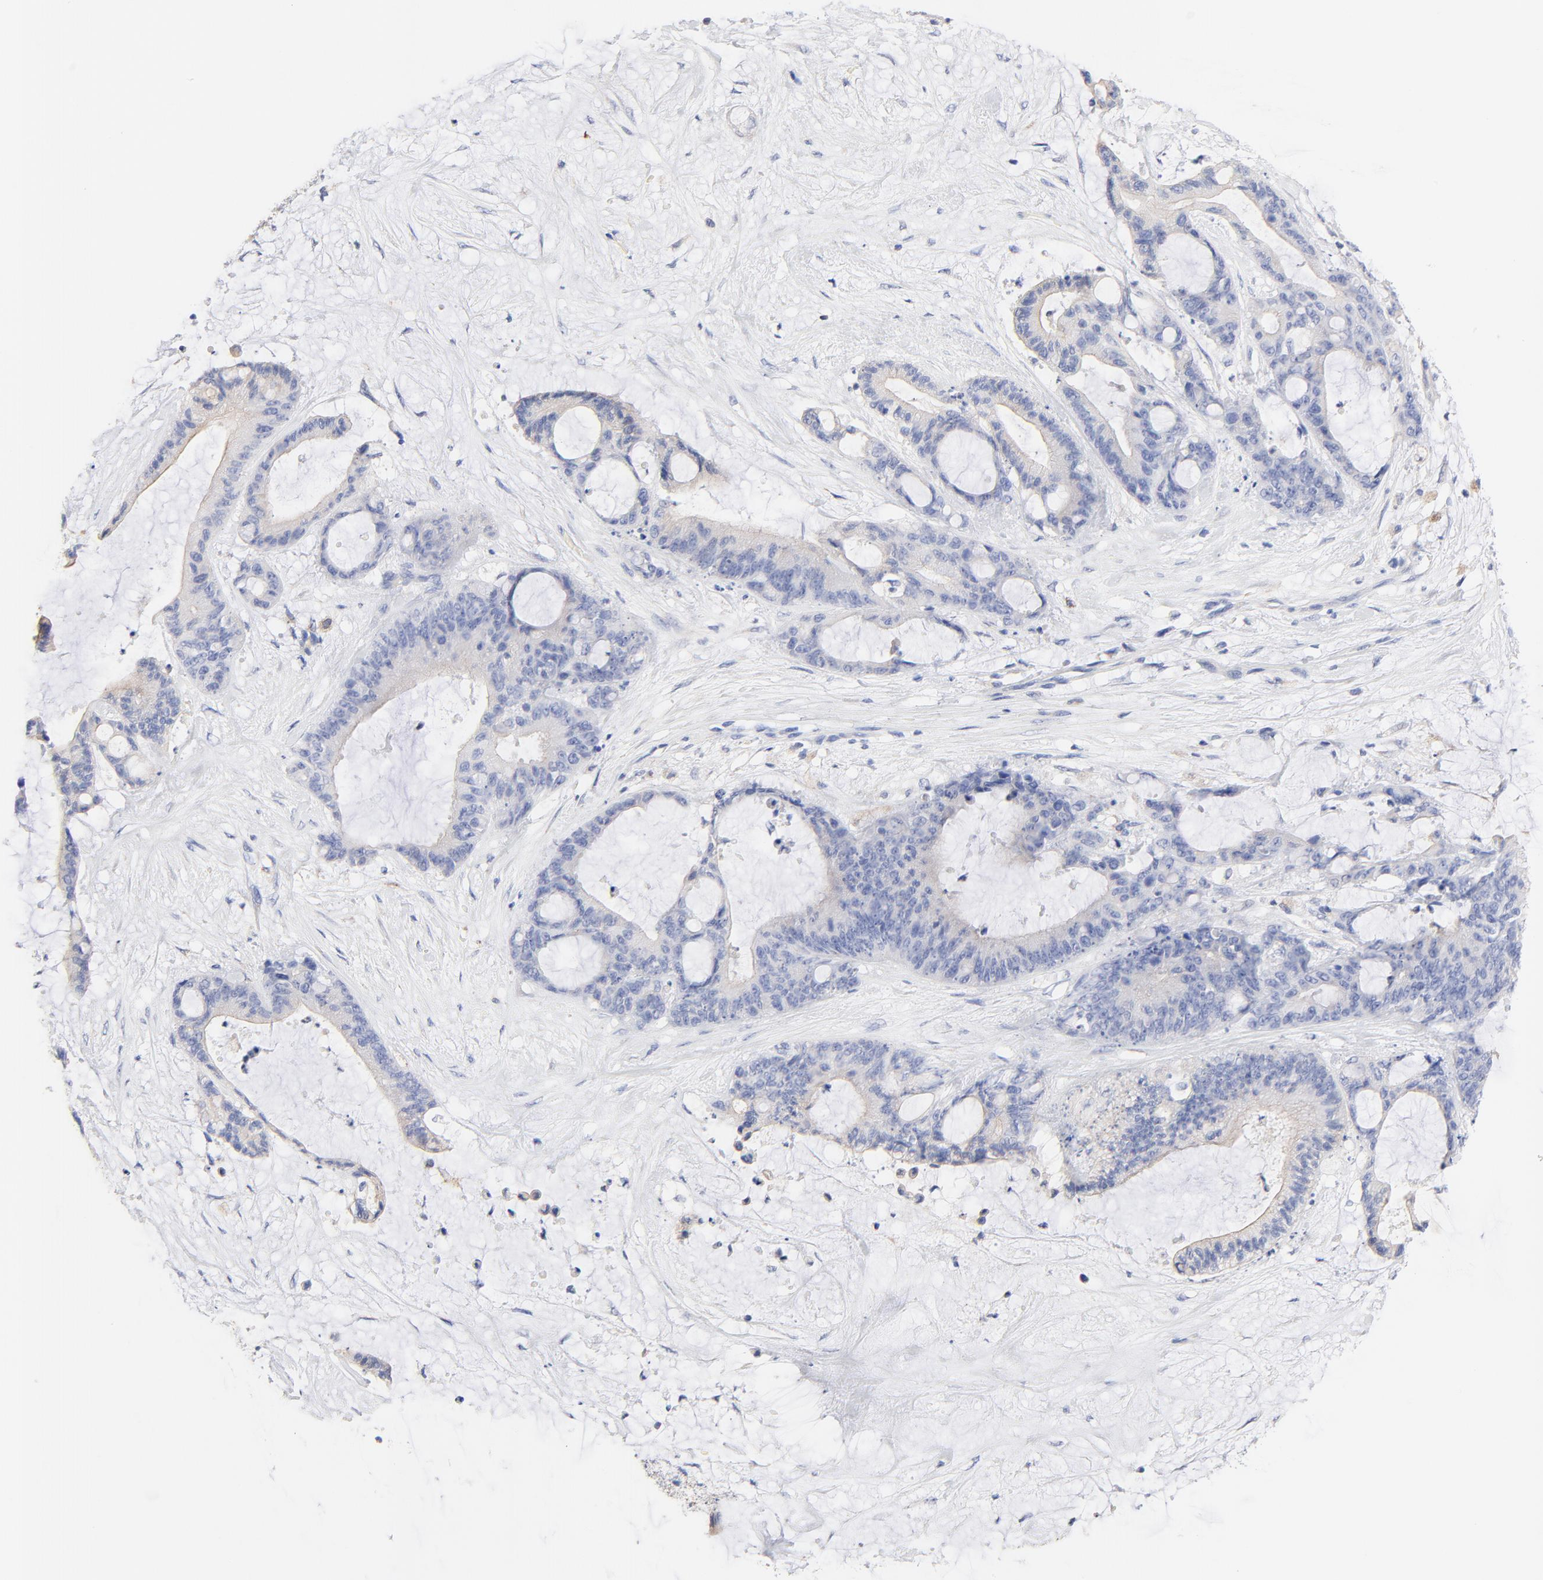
{"staining": {"intensity": "weak", "quantity": "25%-75%", "location": "cytoplasmic/membranous"}, "tissue": "liver cancer", "cell_type": "Tumor cells", "image_type": "cancer", "snomed": [{"axis": "morphology", "description": "Cholangiocarcinoma"}, {"axis": "topography", "description": "Liver"}], "caption": "Human liver cancer (cholangiocarcinoma) stained for a protein (brown) shows weak cytoplasmic/membranous positive expression in approximately 25%-75% of tumor cells.", "gene": "FBXO10", "patient": {"sex": "female", "age": 73}}